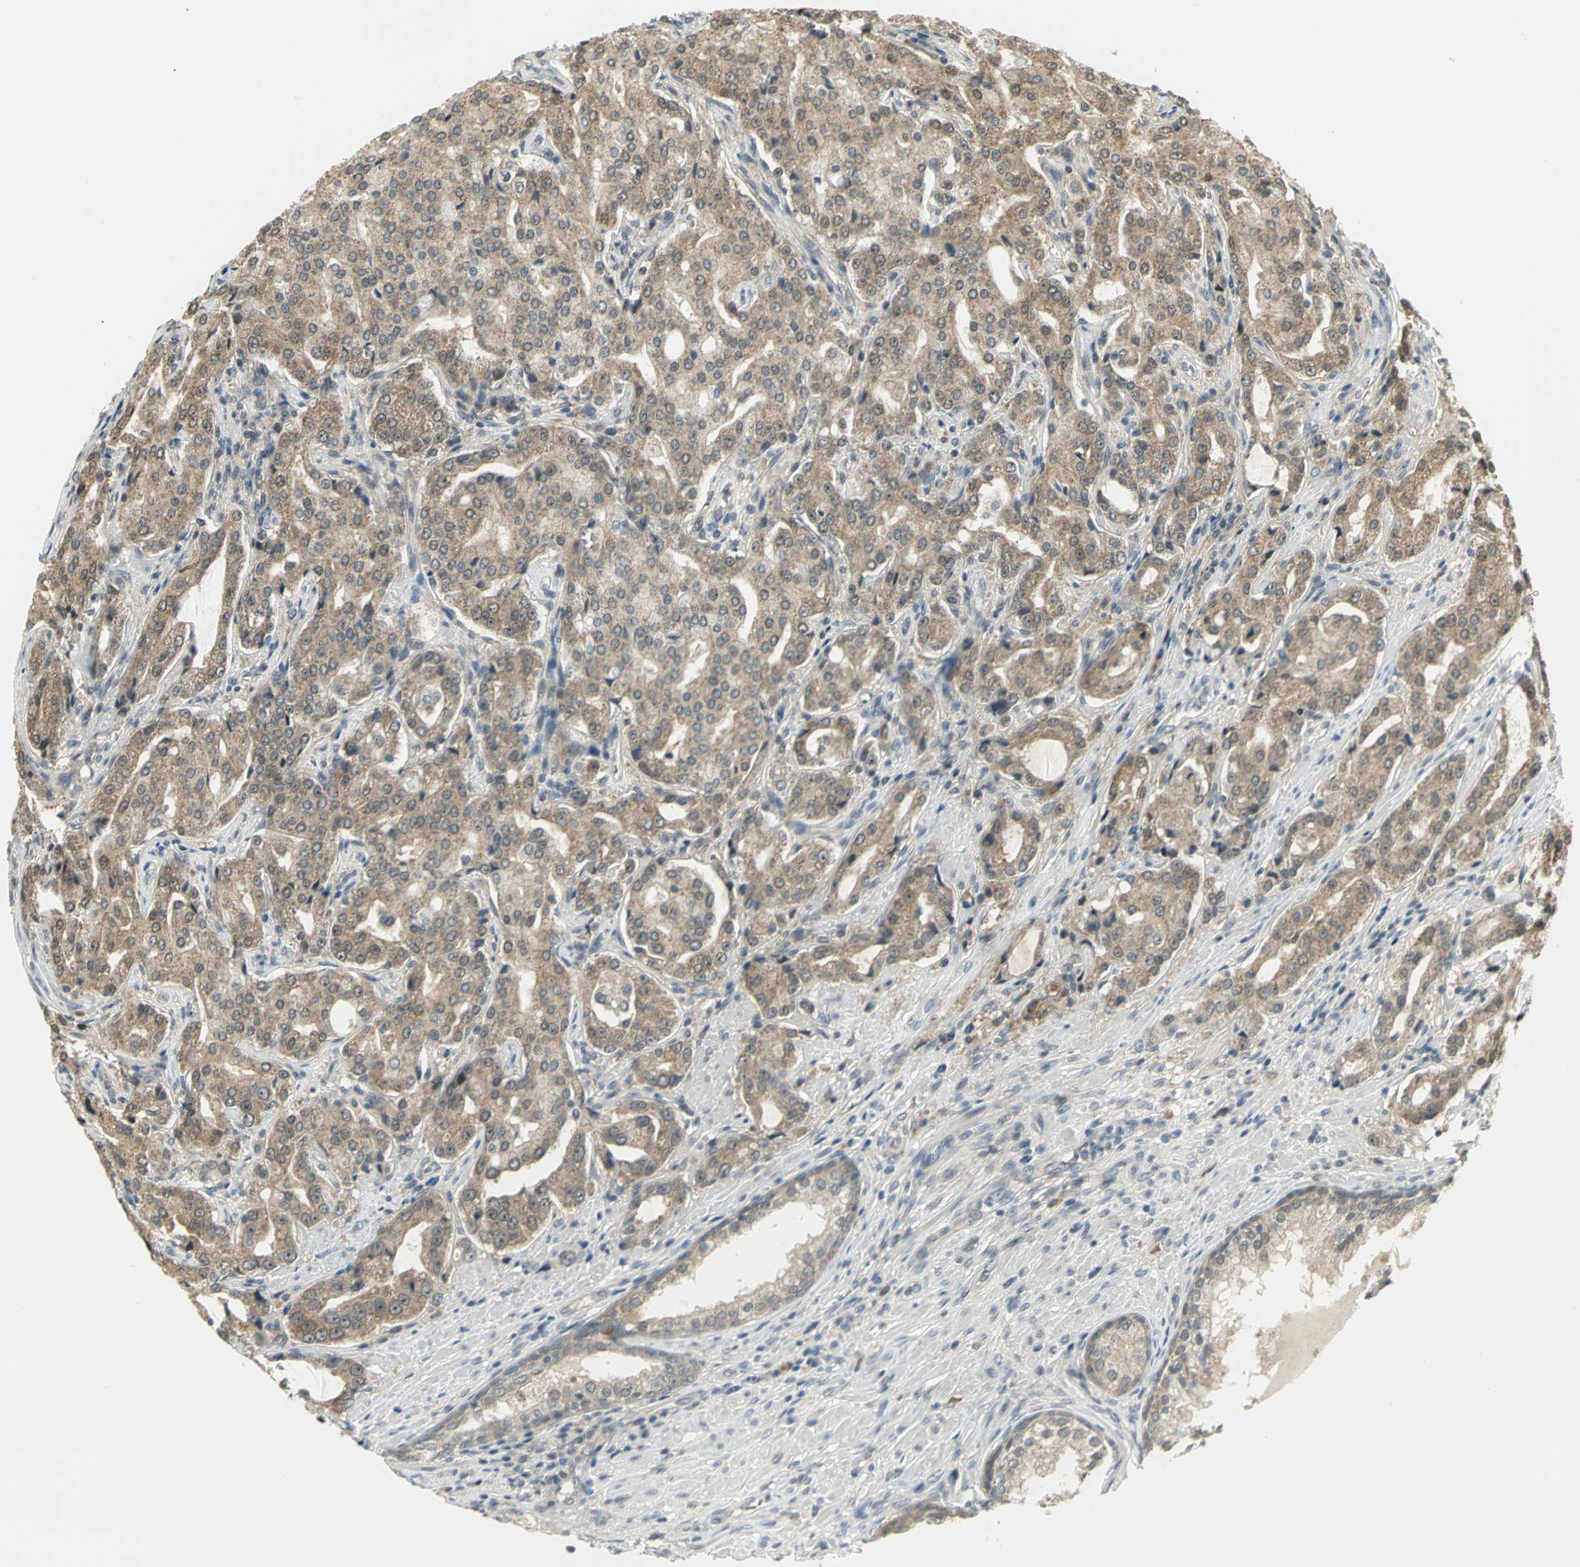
{"staining": {"intensity": "moderate", "quantity": ">75%", "location": "cytoplasmic/membranous"}, "tissue": "prostate cancer", "cell_type": "Tumor cells", "image_type": "cancer", "snomed": [{"axis": "morphology", "description": "Adenocarcinoma, High grade"}, {"axis": "topography", "description": "Prostate"}], "caption": "Brown immunohistochemical staining in human prostate adenocarcinoma (high-grade) reveals moderate cytoplasmic/membranous staining in about >75% of tumor cells.", "gene": "PSMC4", "patient": {"sex": "male", "age": 72}}